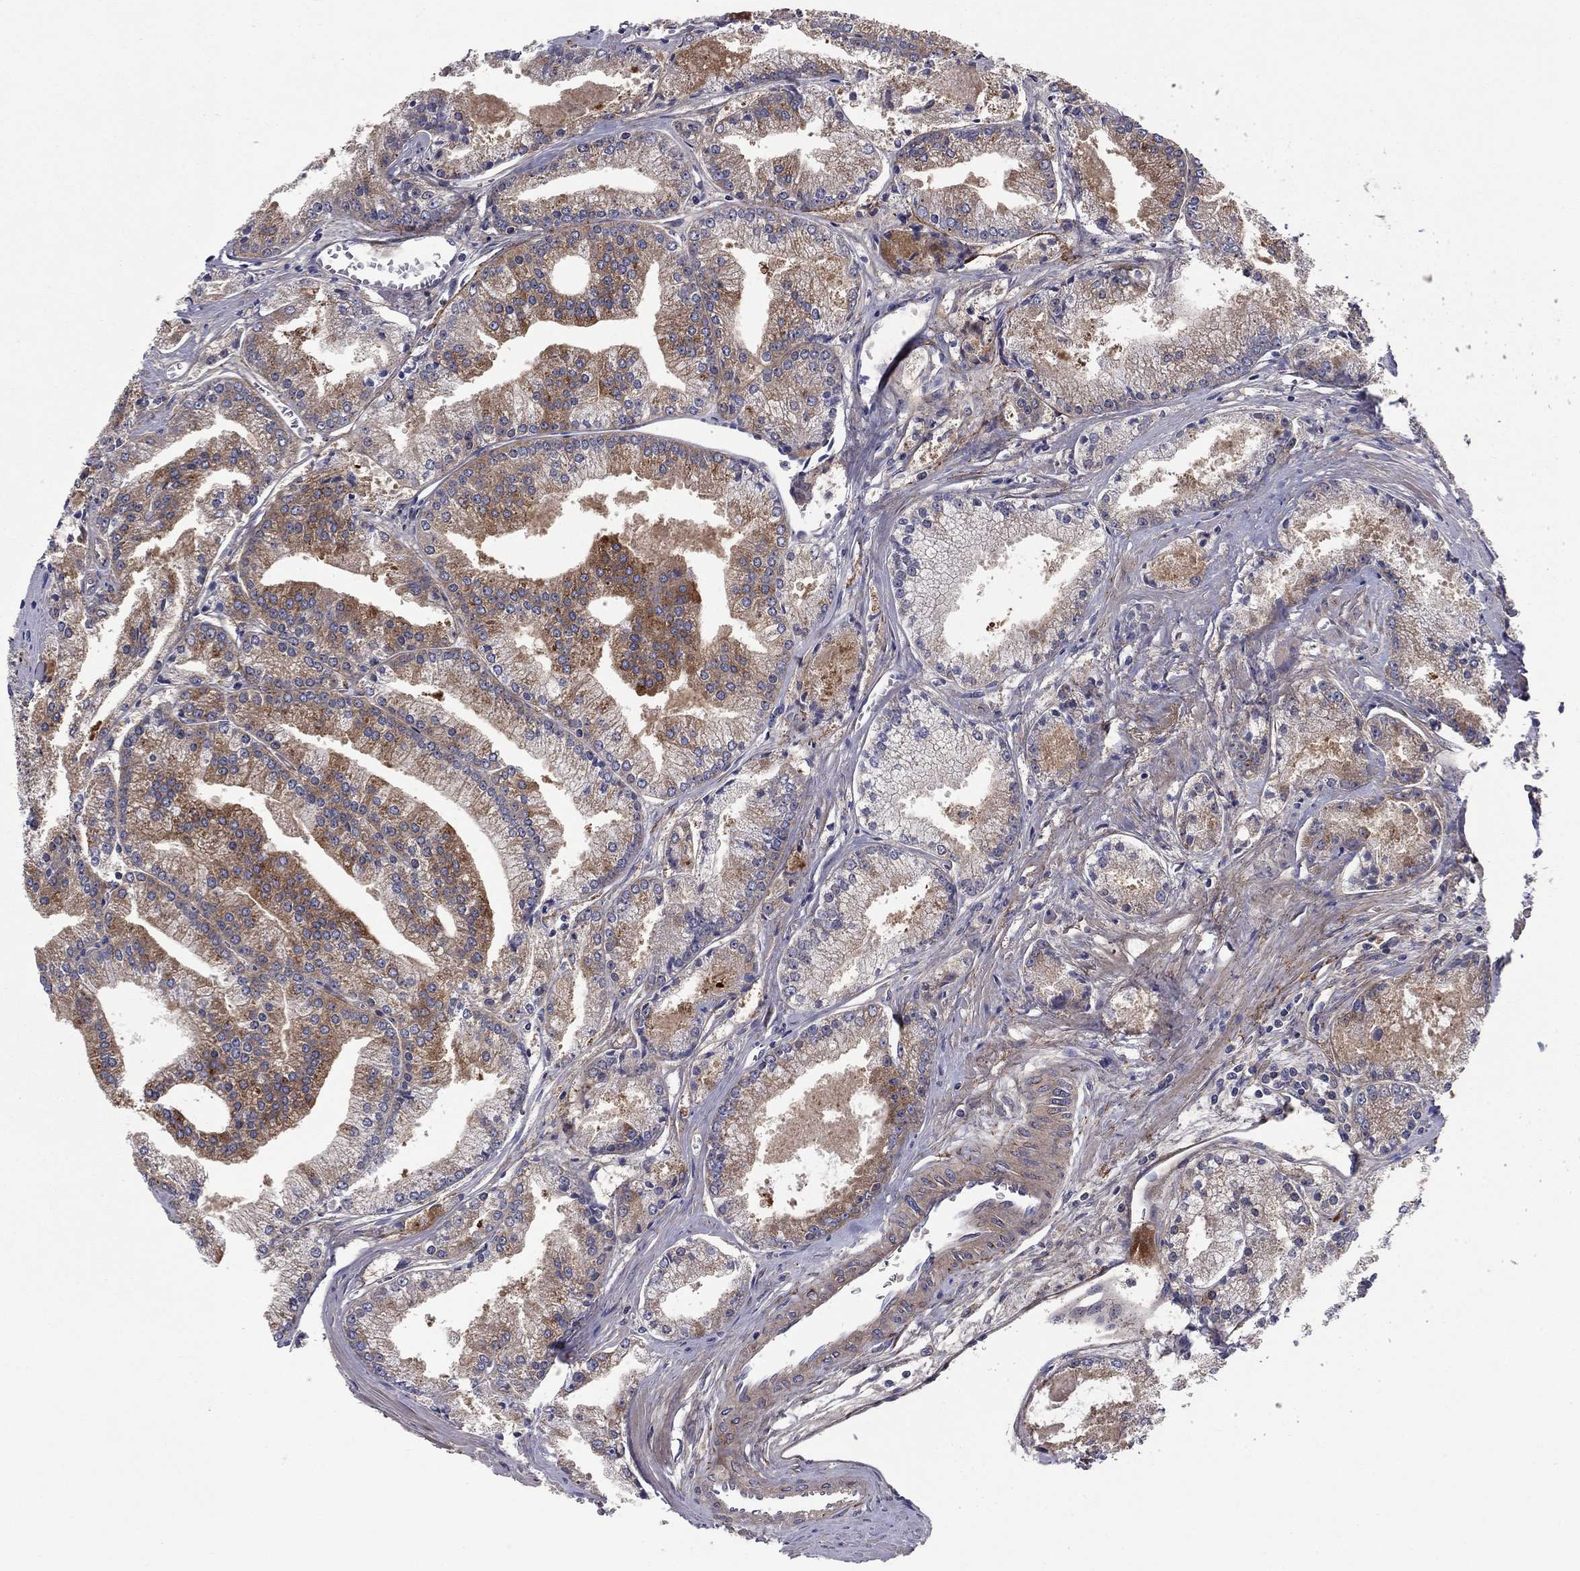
{"staining": {"intensity": "moderate", "quantity": ">75%", "location": "cytoplasmic/membranous"}, "tissue": "prostate cancer", "cell_type": "Tumor cells", "image_type": "cancer", "snomed": [{"axis": "morphology", "description": "Adenocarcinoma, NOS"}, {"axis": "topography", "description": "Prostate"}], "caption": "This image shows immunohistochemistry (IHC) staining of prostate cancer (adenocarcinoma), with medium moderate cytoplasmic/membranous positivity in approximately >75% of tumor cells.", "gene": "RNF123", "patient": {"sex": "male", "age": 72}}